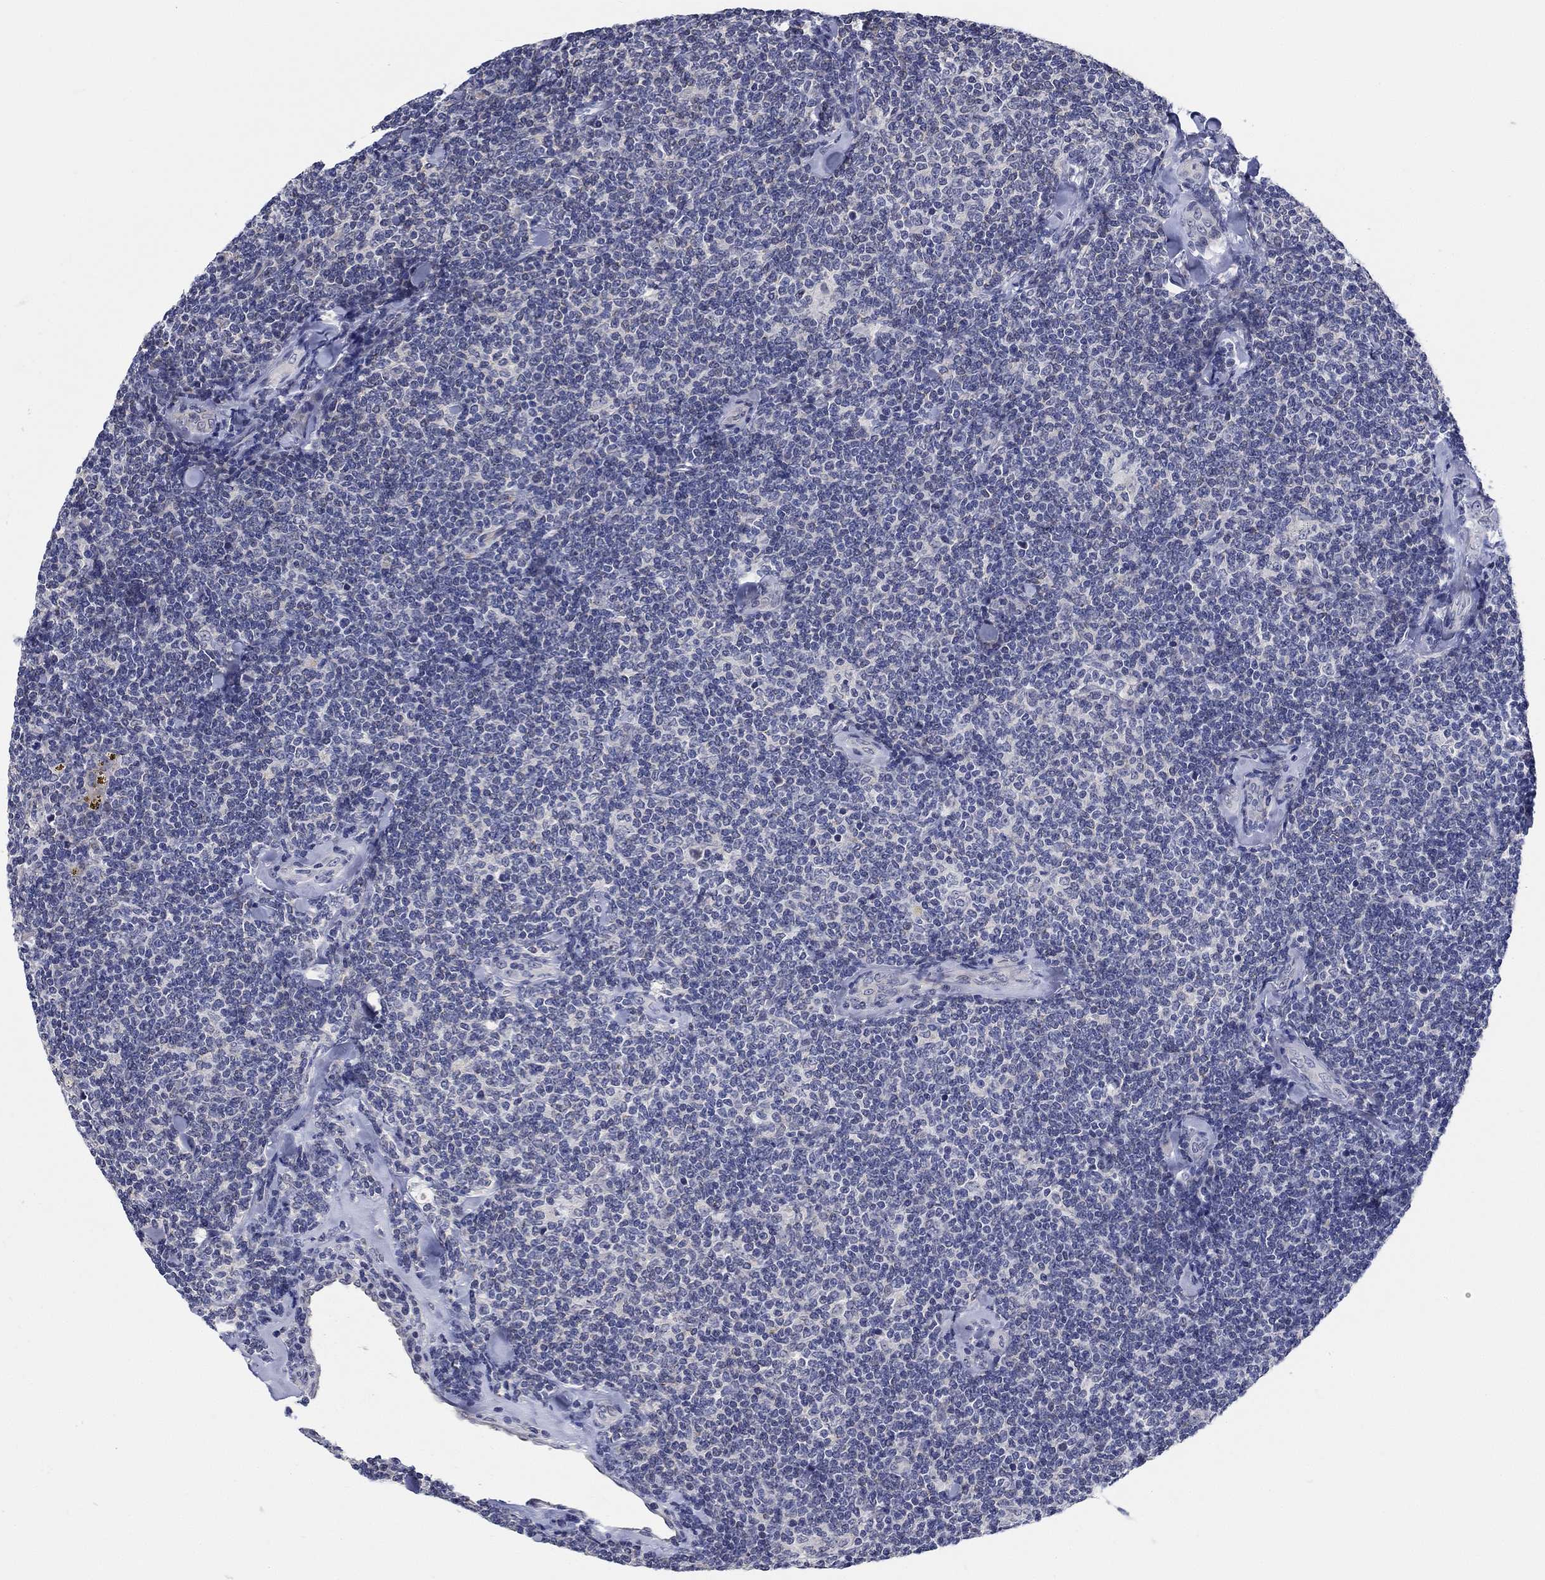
{"staining": {"intensity": "negative", "quantity": "none", "location": "none"}, "tissue": "lymphoma", "cell_type": "Tumor cells", "image_type": "cancer", "snomed": [{"axis": "morphology", "description": "Malignant lymphoma, non-Hodgkin's type, Low grade"}, {"axis": "topography", "description": "Lymph node"}], "caption": "Immunohistochemistry (IHC) of lymphoma displays no expression in tumor cells.", "gene": "SMIM18", "patient": {"sex": "female", "age": 56}}